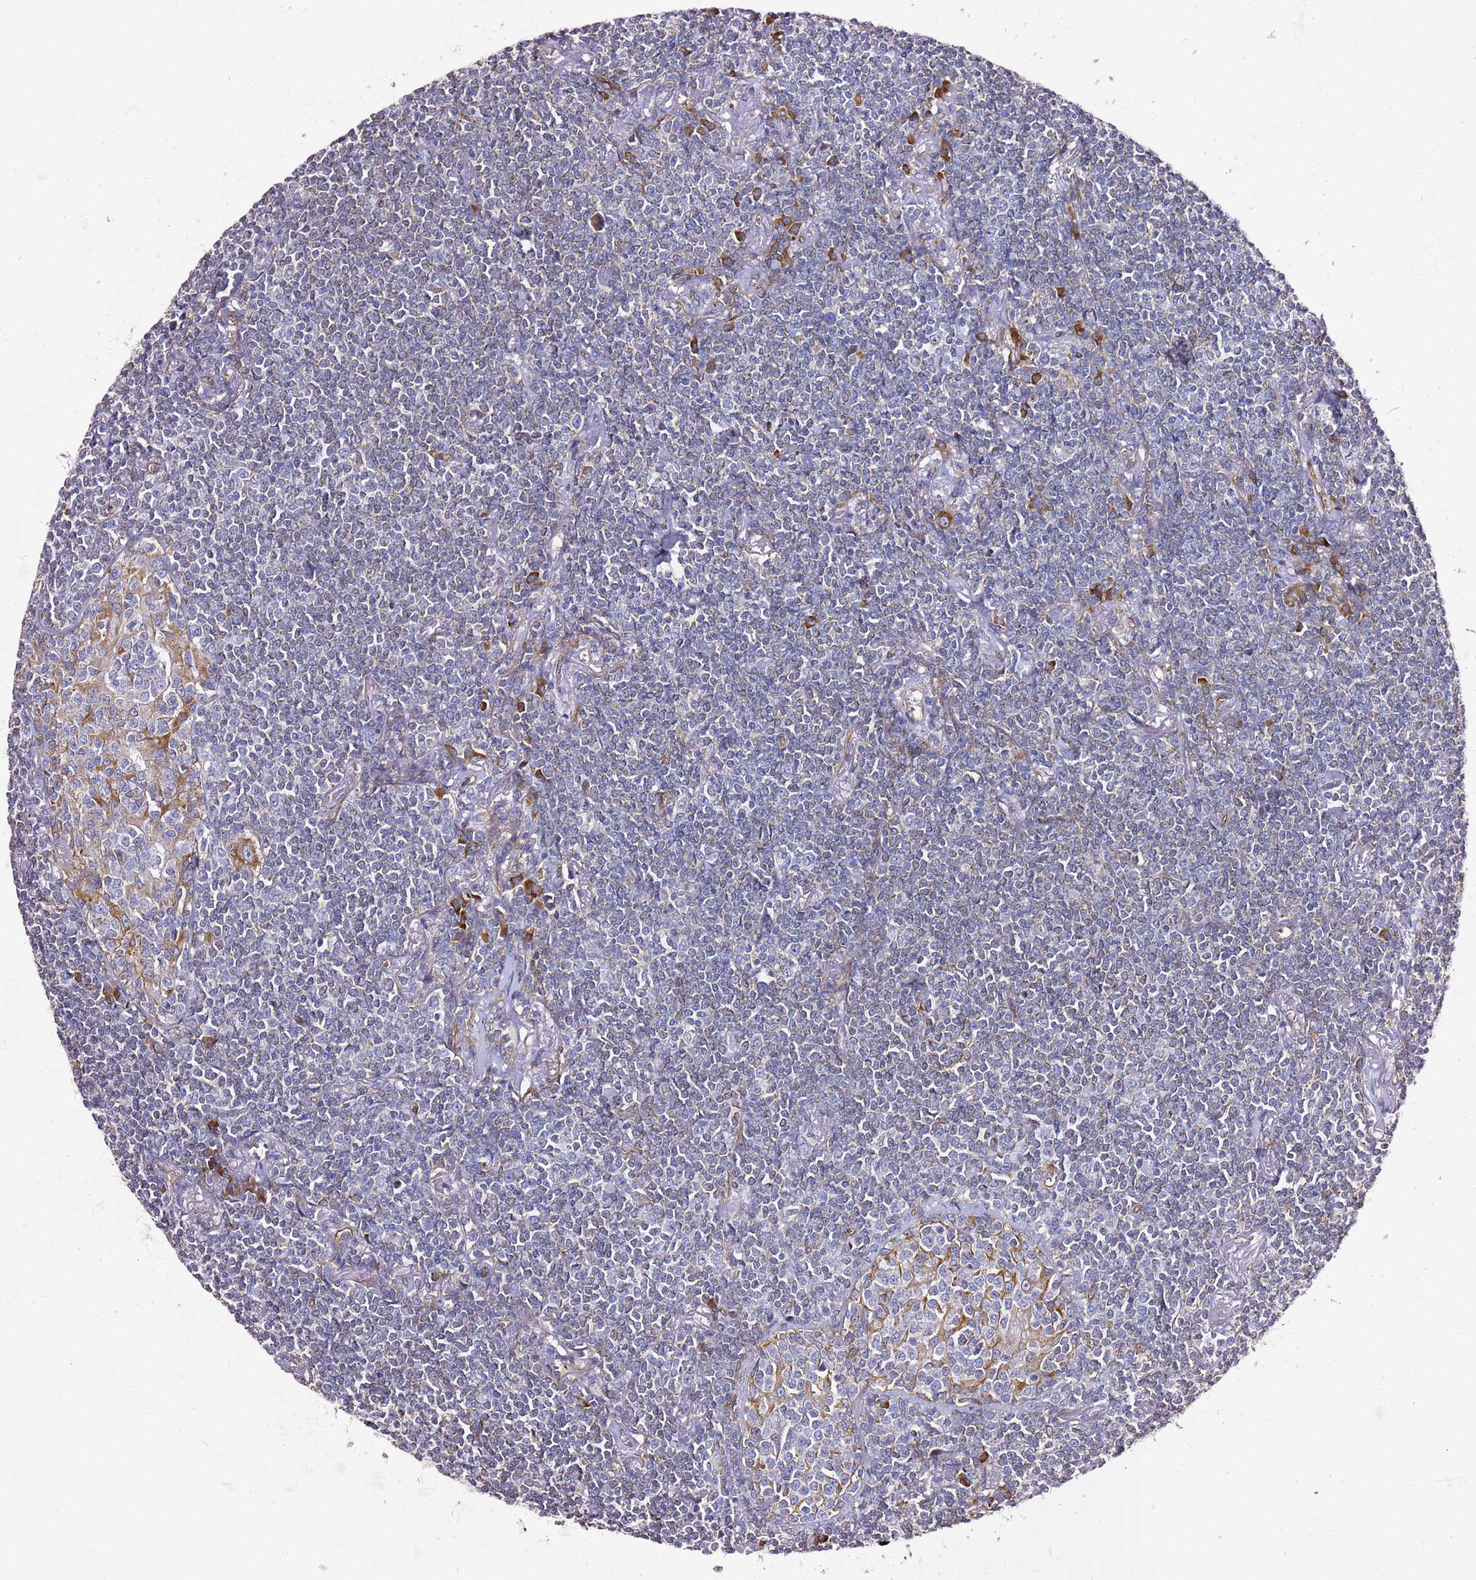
{"staining": {"intensity": "negative", "quantity": "none", "location": "none"}, "tissue": "lymphoma", "cell_type": "Tumor cells", "image_type": "cancer", "snomed": [{"axis": "morphology", "description": "Malignant lymphoma, non-Hodgkin's type, Low grade"}, {"axis": "topography", "description": "Lung"}], "caption": "Immunohistochemistry histopathology image of human low-grade malignant lymphoma, non-Hodgkin's type stained for a protein (brown), which displays no expression in tumor cells.", "gene": "KIF7", "patient": {"sex": "female", "age": 71}}